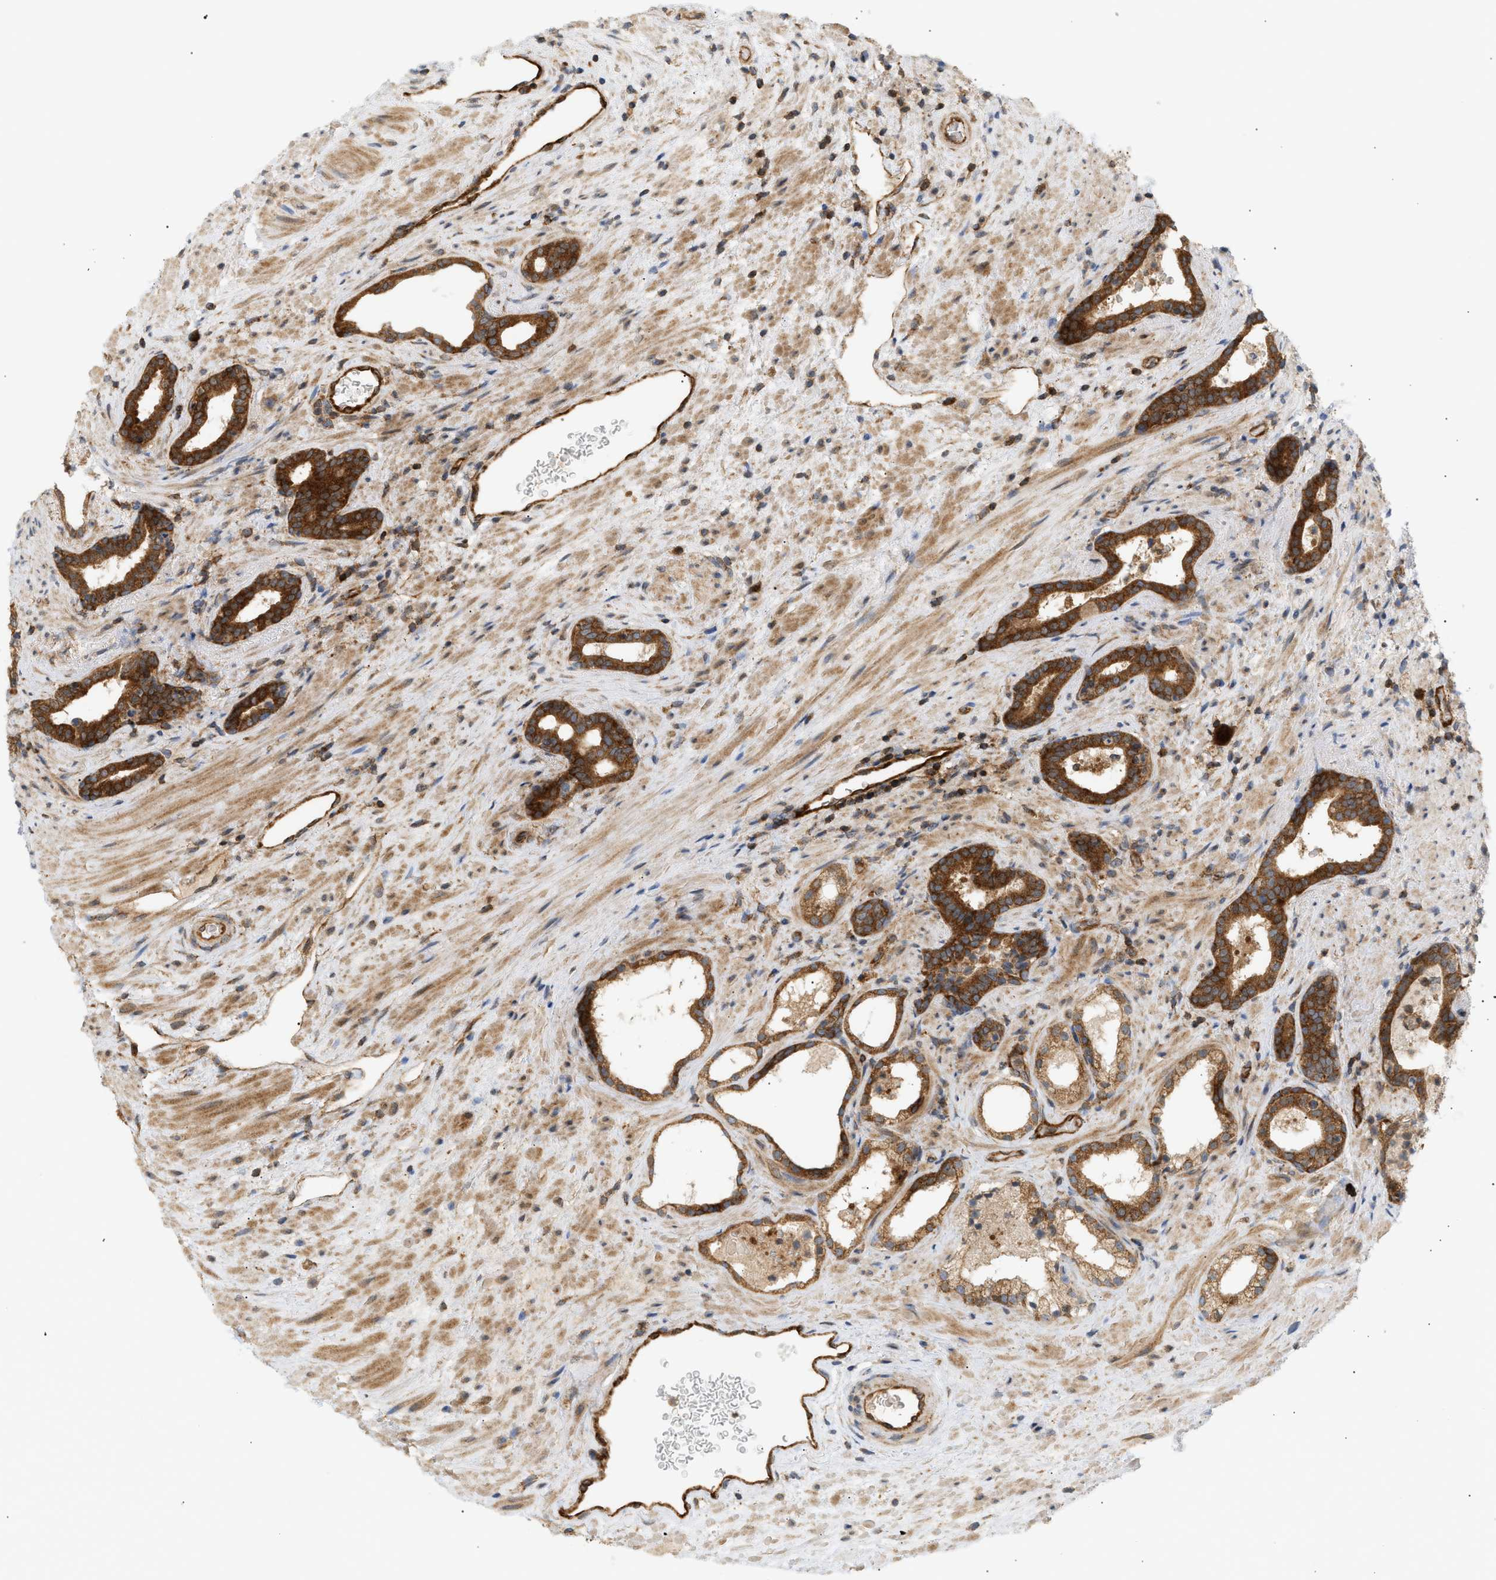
{"staining": {"intensity": "strong", "quantity": ">75%", "location": "cytoplasmic/membranous"}, "tissue": "prostate cancer", "cell_type": "Tumor cells", "image_type": "cancer", "snomed": [{"axis": "morphology", "description": "Adenocarcinoma, High grade"}, {"axis": "topography", "description": "Prostate"}], "caption": "Immunohistochemistry (IHC) image of human prostate adenocarcinoma (high-grade) stained for a protein (brown), which reveals high levels of strong cytoplasmic/membranous staining in approximately >75% of tumor cells.", "gene": "SHC1", "patient": {"sex": "male", "age": 71}}